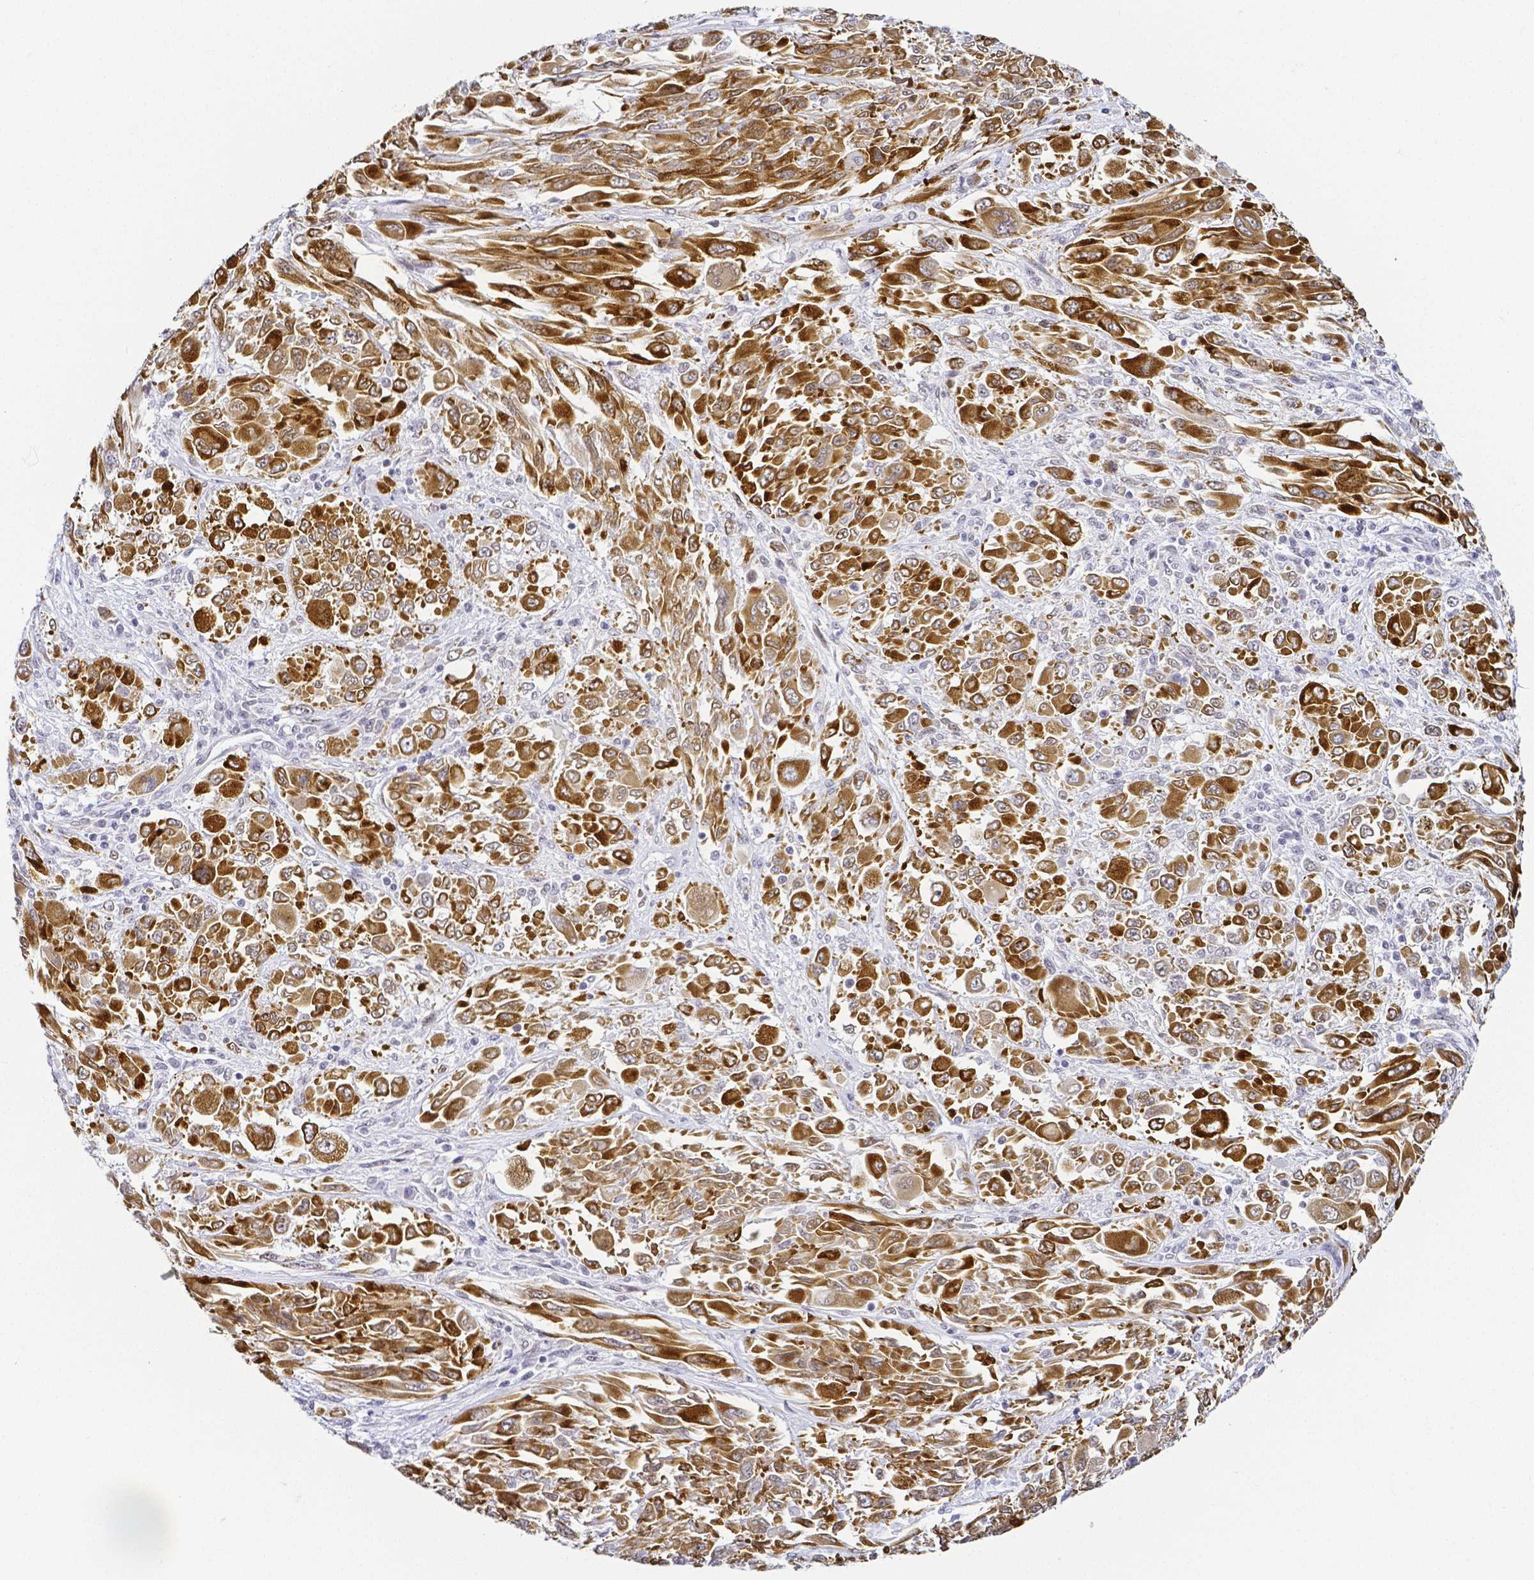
{"staining": {"intensity": "strong", "quantity": ">75%", "location": "cytoplasmic/membranous"}, "tissue": "melanoma", "cell_type": "Tumor cells", "image_type": "cancer", "snomed": [{"axis": "morphology", "description": "Malignant melanoma, NOS"}, {"axis": "topography", "description": "Skin"}], "caption": "There is high levels of strong cytoplasmic/membranous staining in tumor cells of melanoma, as demonstrated by immunohistochemical staining (brown color).", "gene": "FAM83G", "patient": {"sex": "female", "age": 91}}